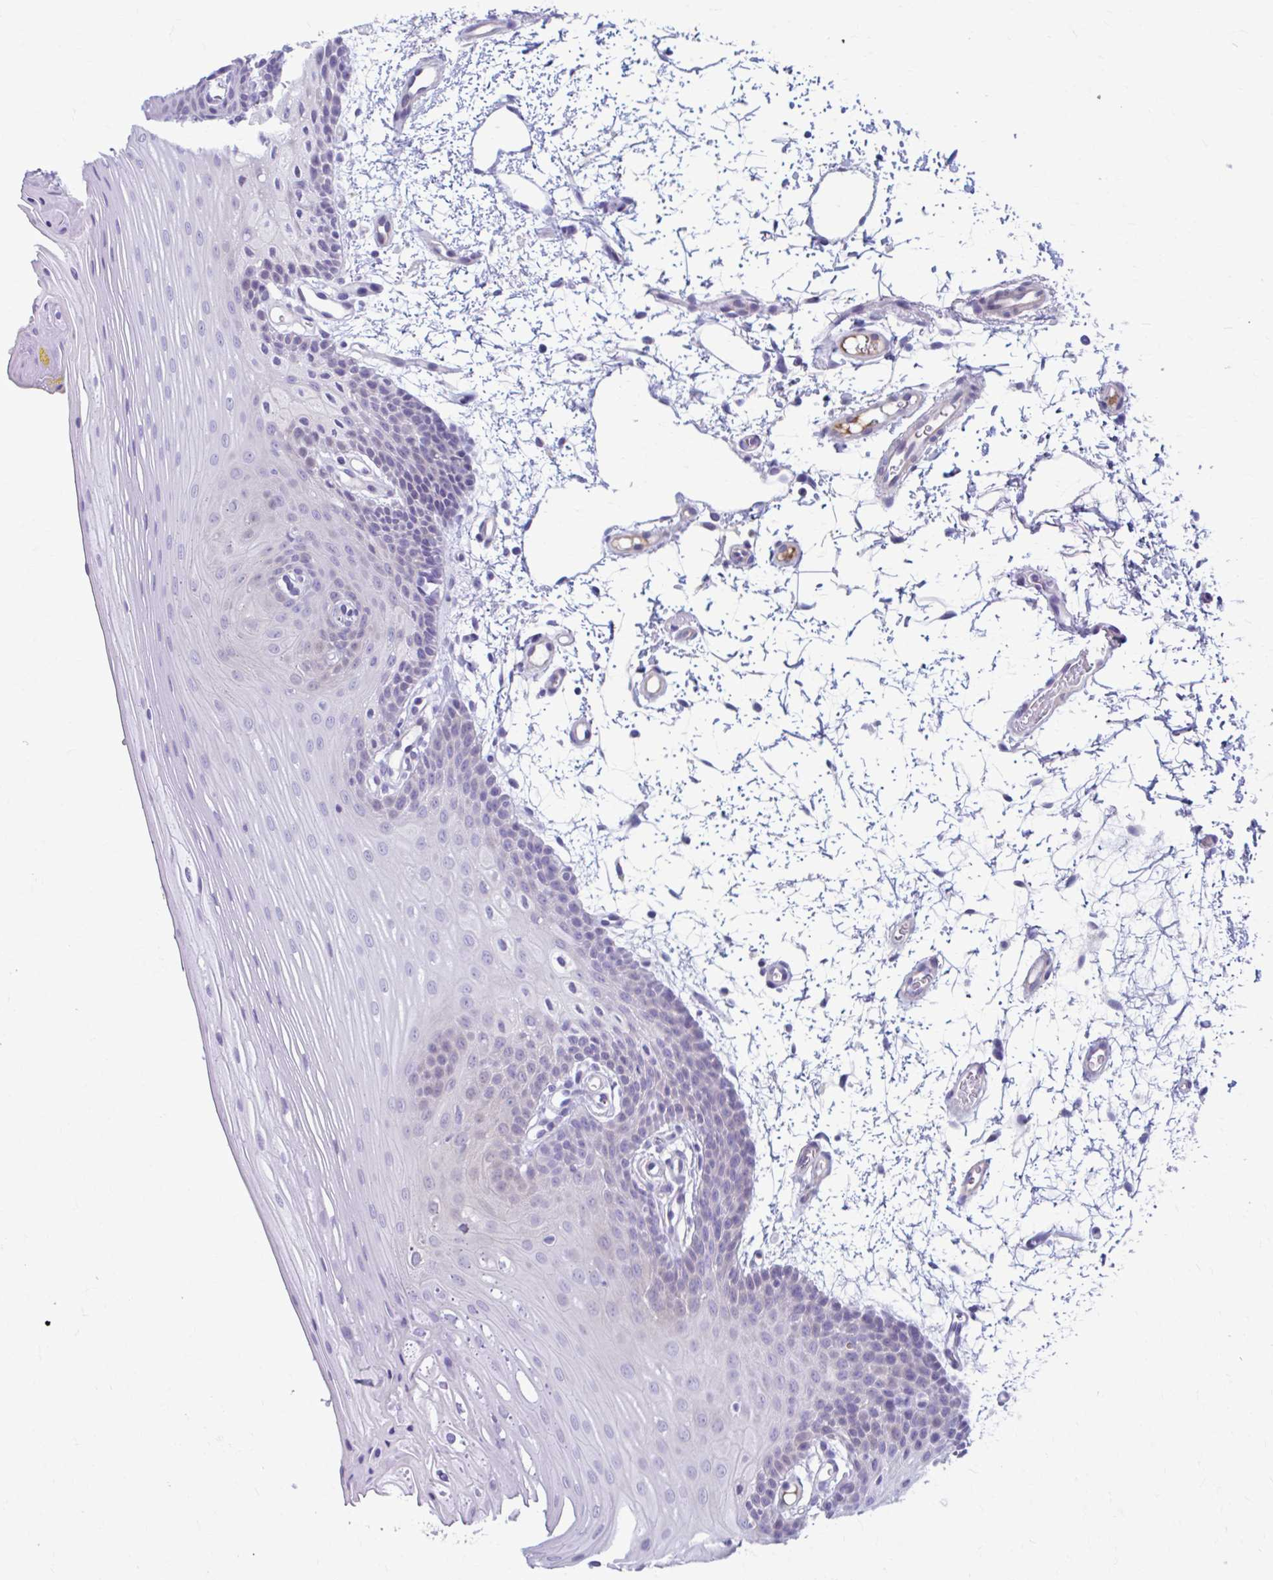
{"staining": {"intensity": "weak", "quantity": "<25%", "location": "cytoplasmic/membranous"}, "tissue": "oral mucosa", "cell_type": "Squamous epithelial cells", "image_type": "normal", "snomed": [{"axis": "morphology", "description": "Normal tissue, NOS"}, {"axis": "topography", "description": "Oral tissue"}], "caption": "Human oral mucosa stained for a protein using immunohistochemistry (IHC) exhibits no staining in squamous epithelial cells.", "gene": "C12orf71", "patient": {"sex": "female", "age": 81}}